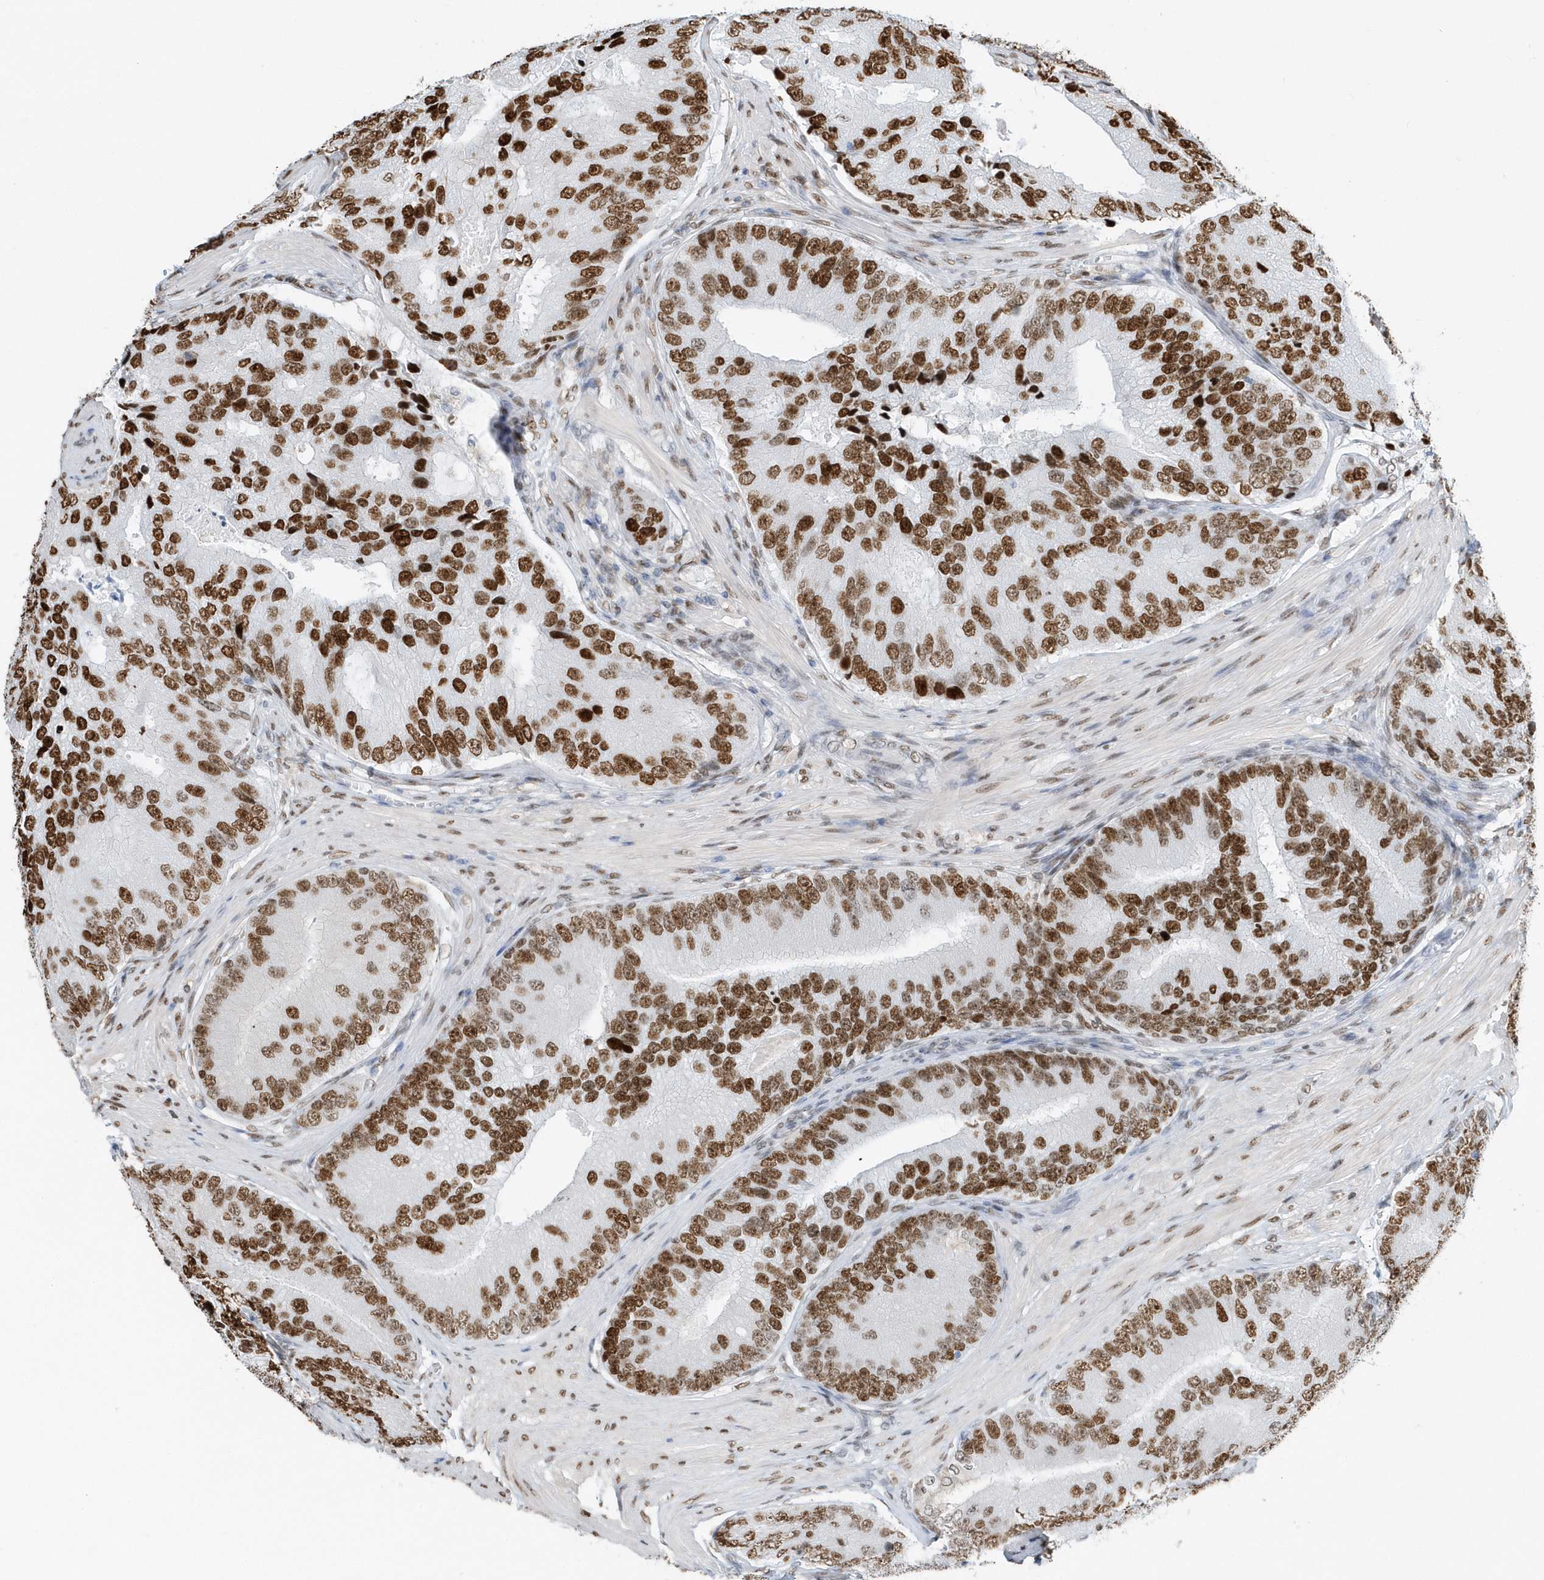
{"staining": {"intensity": "strong", "quantity": ">75%", "location": "nuclear"}, "tissue": "prostate cancer", "cell_type": "Tumor cells", "image_type": "cancer", "snomed": [{"axis": "morphology", "description": "Adenocarcinoma, High grade"}, {"axis": "topography", "description": "Prostate"}], "caption": "A high amount of strong nuclear positivity is present in about >75% of tumor cells in adenocarcinoma (high-grade) (prostate) tissue. Using DAB (brown) and hematoxylin (blue) stains, captured at high magnification using brightfield microscopy.", "gene": "MACROH2A2", "patient": {"sex": "male", "age": 70}}